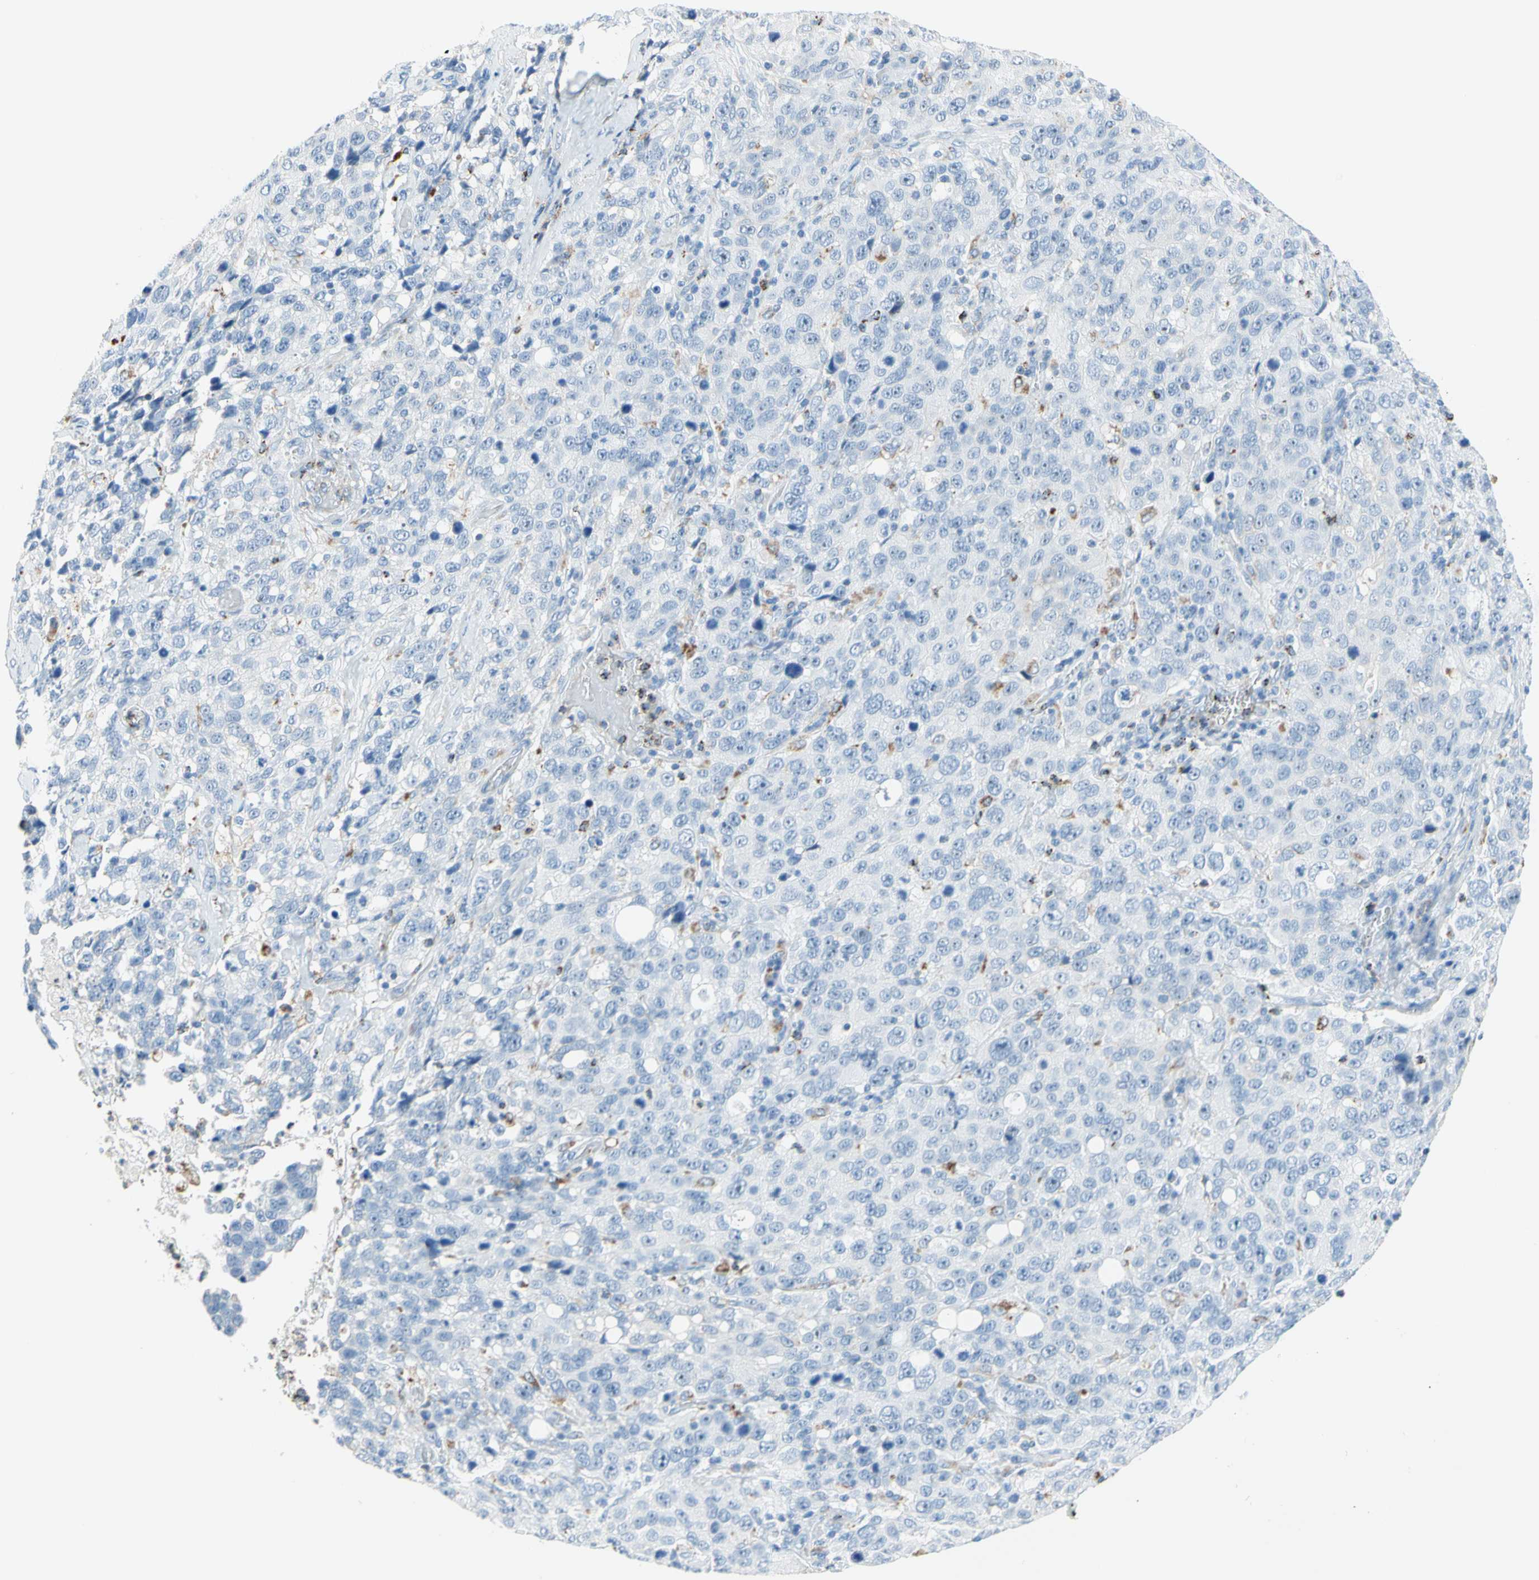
{"staining": {"intensity": "negative", "quantity": "none", "location": "none"}, "tissue": "stomach cancer", "cell_type": "Tumor cells", "image_type": "cancer", "snomed": [{"axis": "morphology", "description": "Normal tissue, NOS"}, {"axis": "morphology", "description": "Adenocarcinoma, NOS"}, {"axis": "topography", "description": "Stomach"}], "caption": "DAB (3,3'-diaminobenzidine) immunohistochemical staining of adenocarcinoma (stomach) reveals no significant positivity in tumor cells.", "gene": "CYSLTR1", "patient": {"sex": "male", "age": 48}}